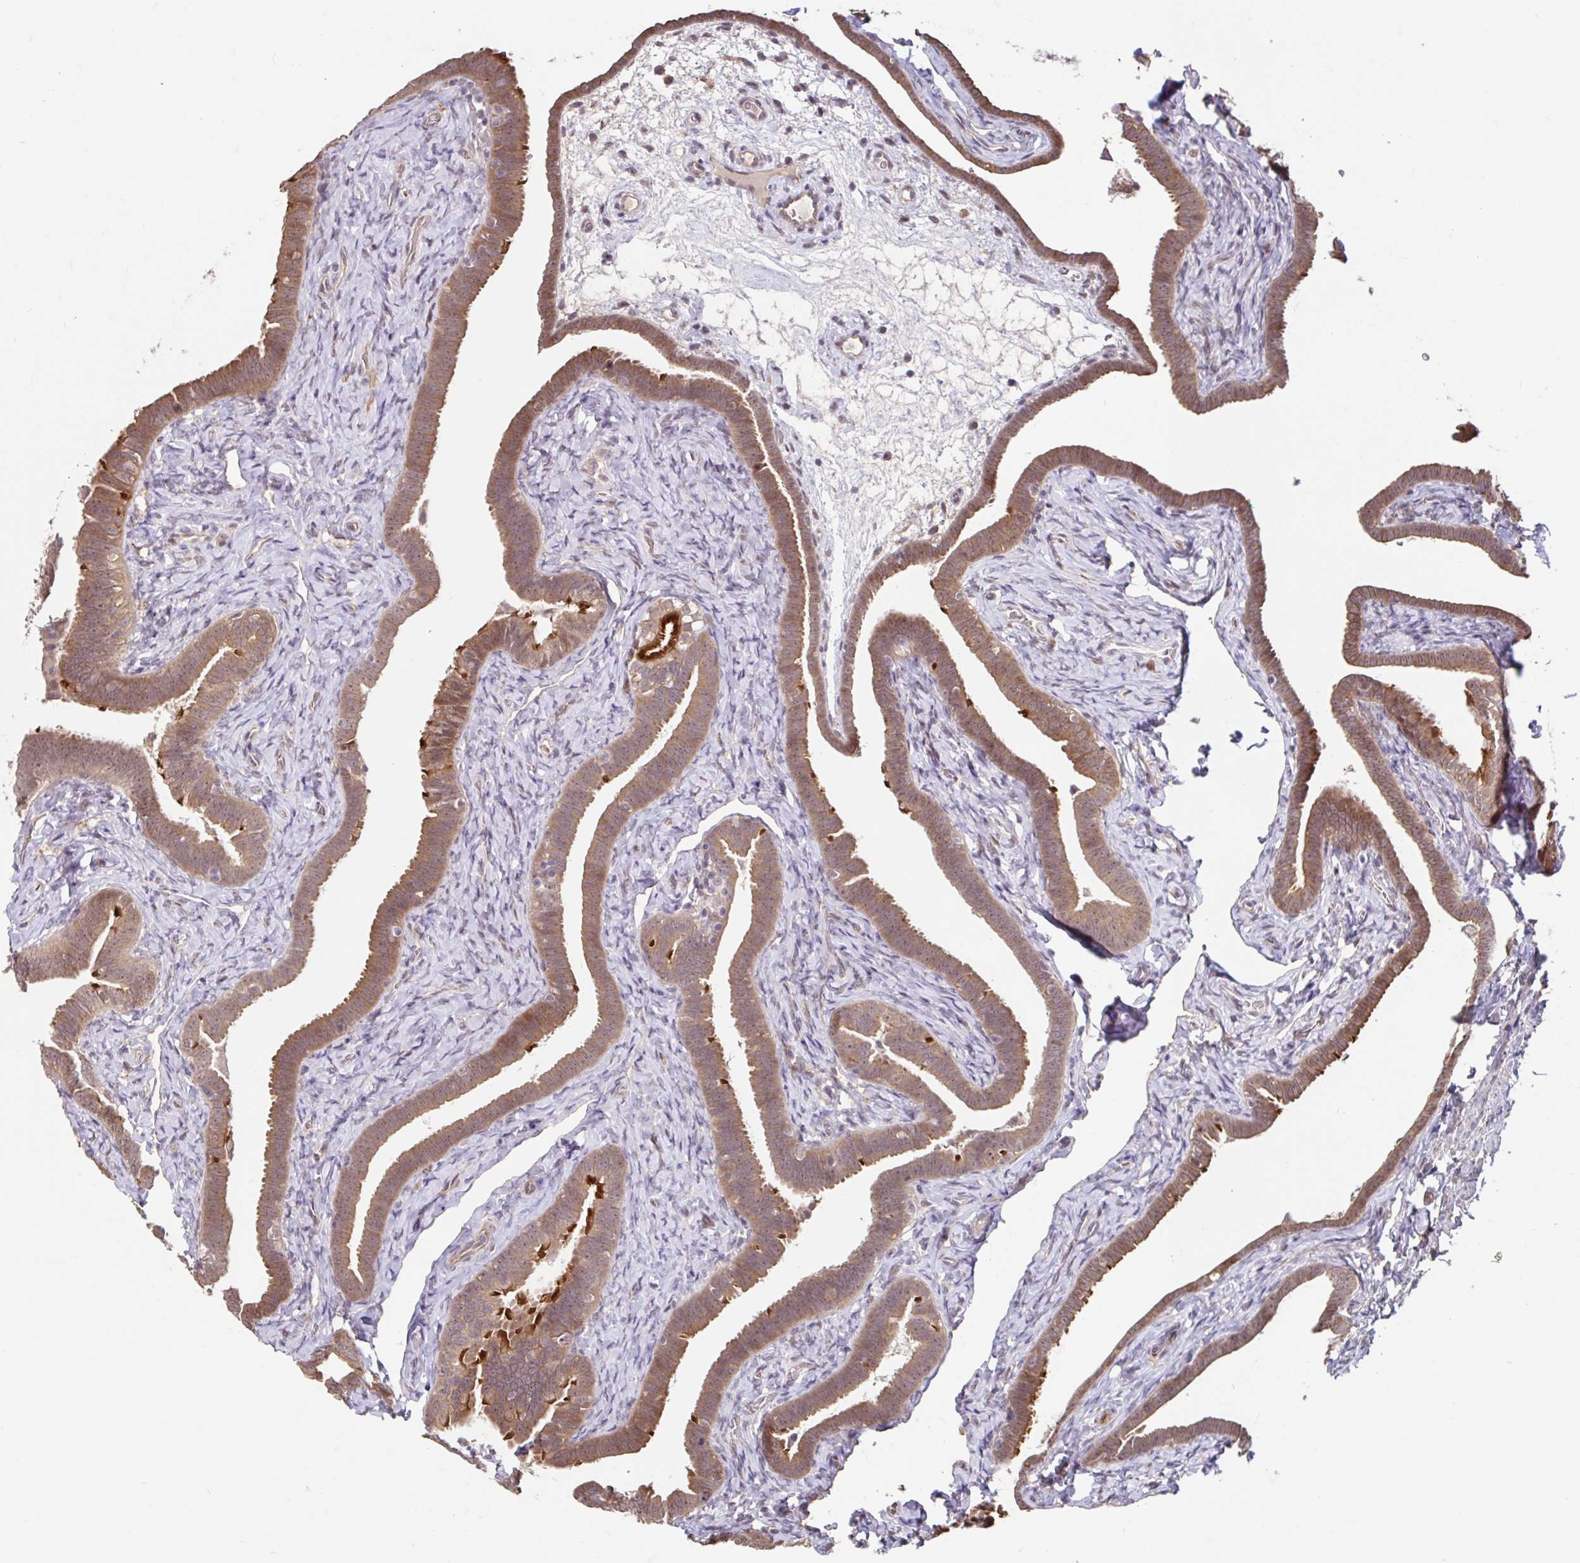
{"staining": {"intensity": "strong", "quantity": ">75%", "location": "cytoplasmic/membranous"}, "tissue": "fallopian tube", "cell_type": "Glandular cells", "image_type": "normal", "snomed": [{"axis": "morphology", "description": "Normal tissue, NOS"}, {"axis": "topography", "description": "Fallopian tube"}], "caption": "The immunohistochemical stain shows strong cytoplasmic/membranous positivity in glandular cells of unremarkable fallopian tube.", "gene": "STYXL1", "patient": {"sex": "female", "age": 69}}